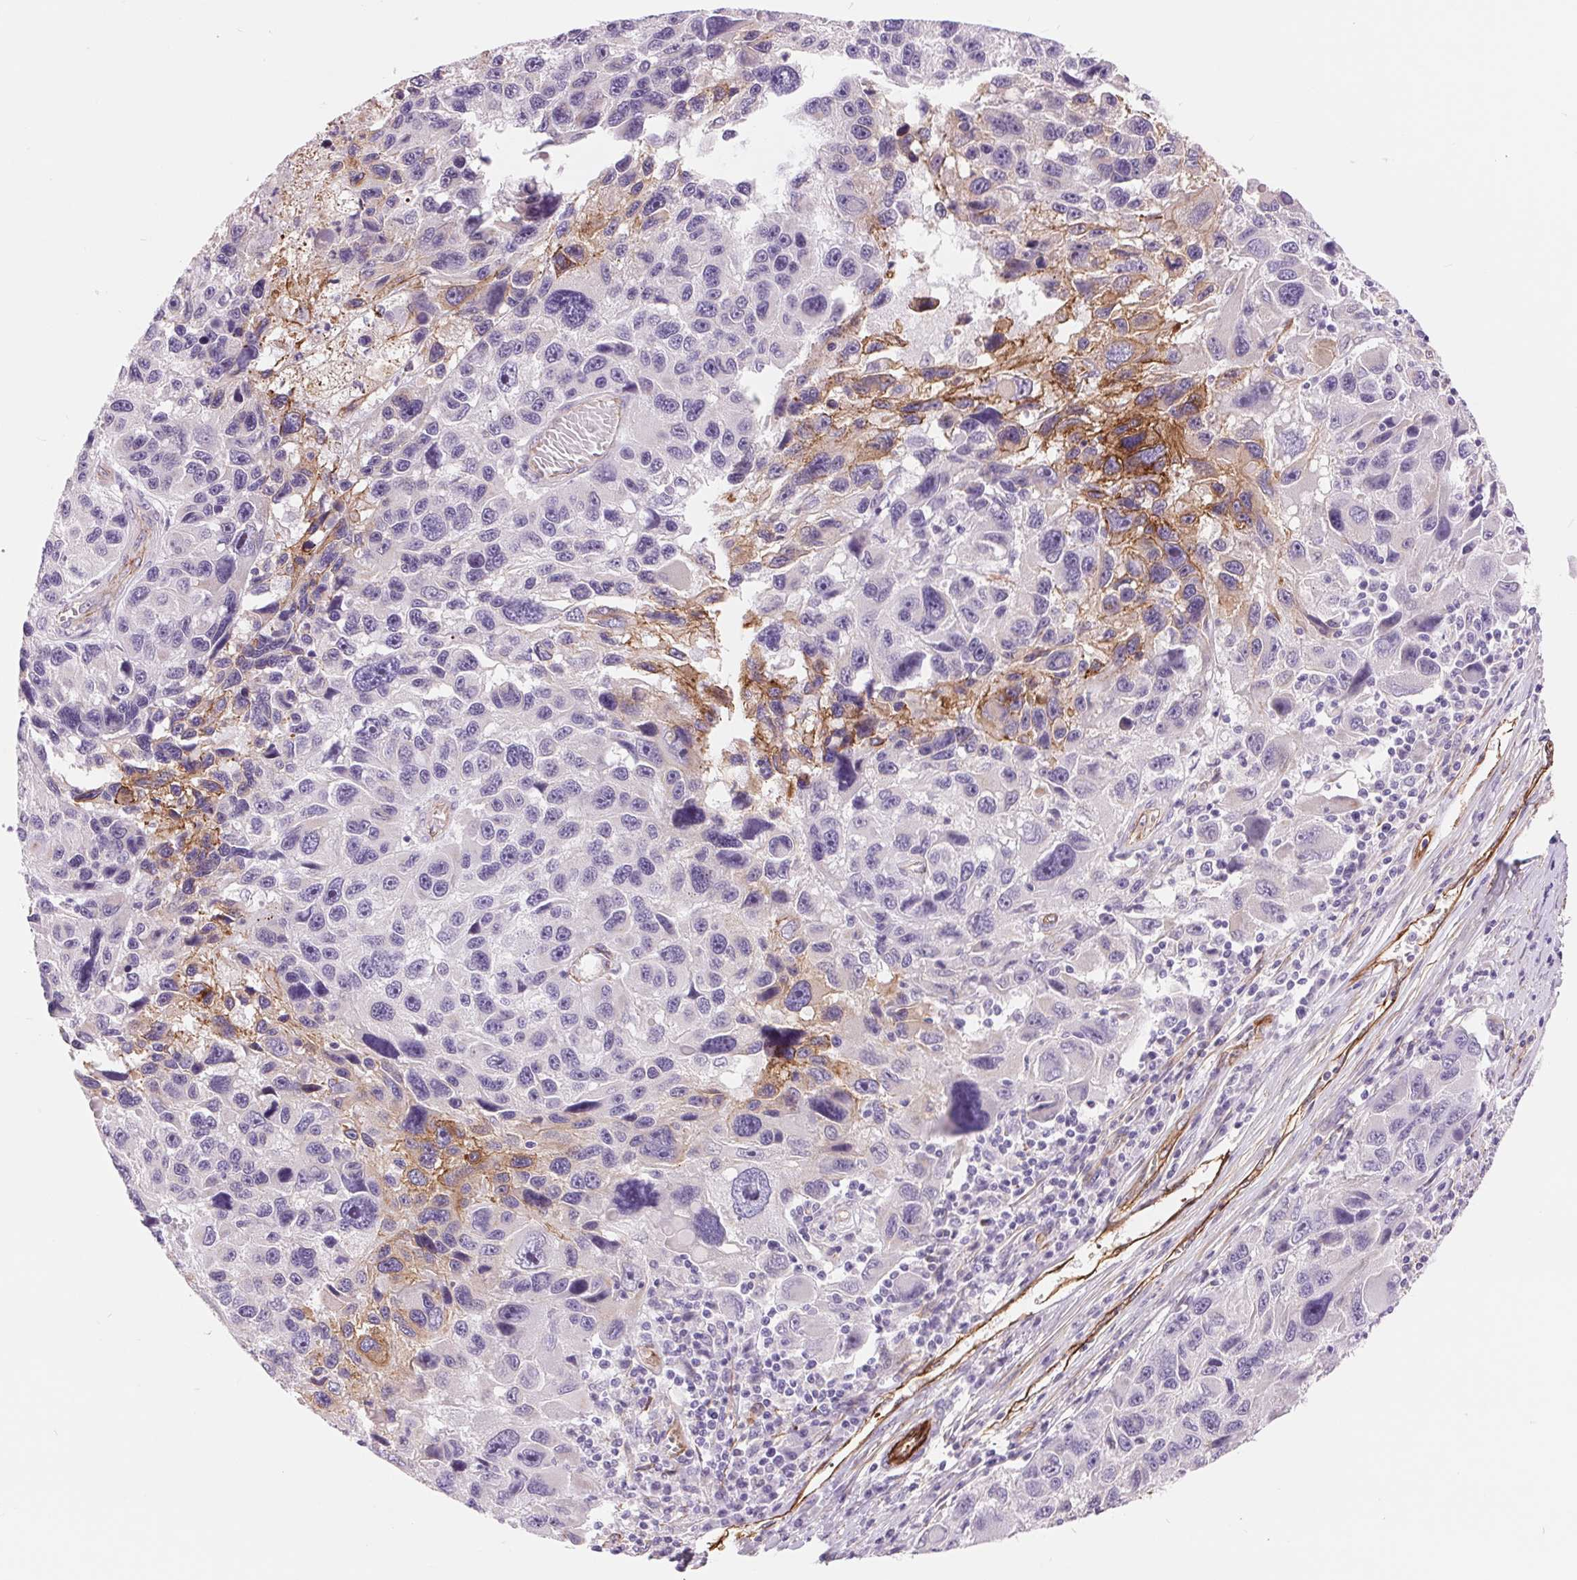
{"staining": {"intensity": "moderate", "quantity": "<25%", "location": "cytoplasmic/membranous"}, "tissue": "melanoma", "cell_type": "Tumor cells", "image_type": "cancer", "snomed": [{"axis": "morphology", "description": "Malignant melanoma, NOS"}, {"axis": "topography", "description": "Skin"}], "caption": "Protein staining of malignant melanoma tissue reveals moderate cytoplasmic/membranous staining in approximately <25% of tumor cells.", "gene": "DIXDC1", "patient": {"sex": "male", "age": 53}}